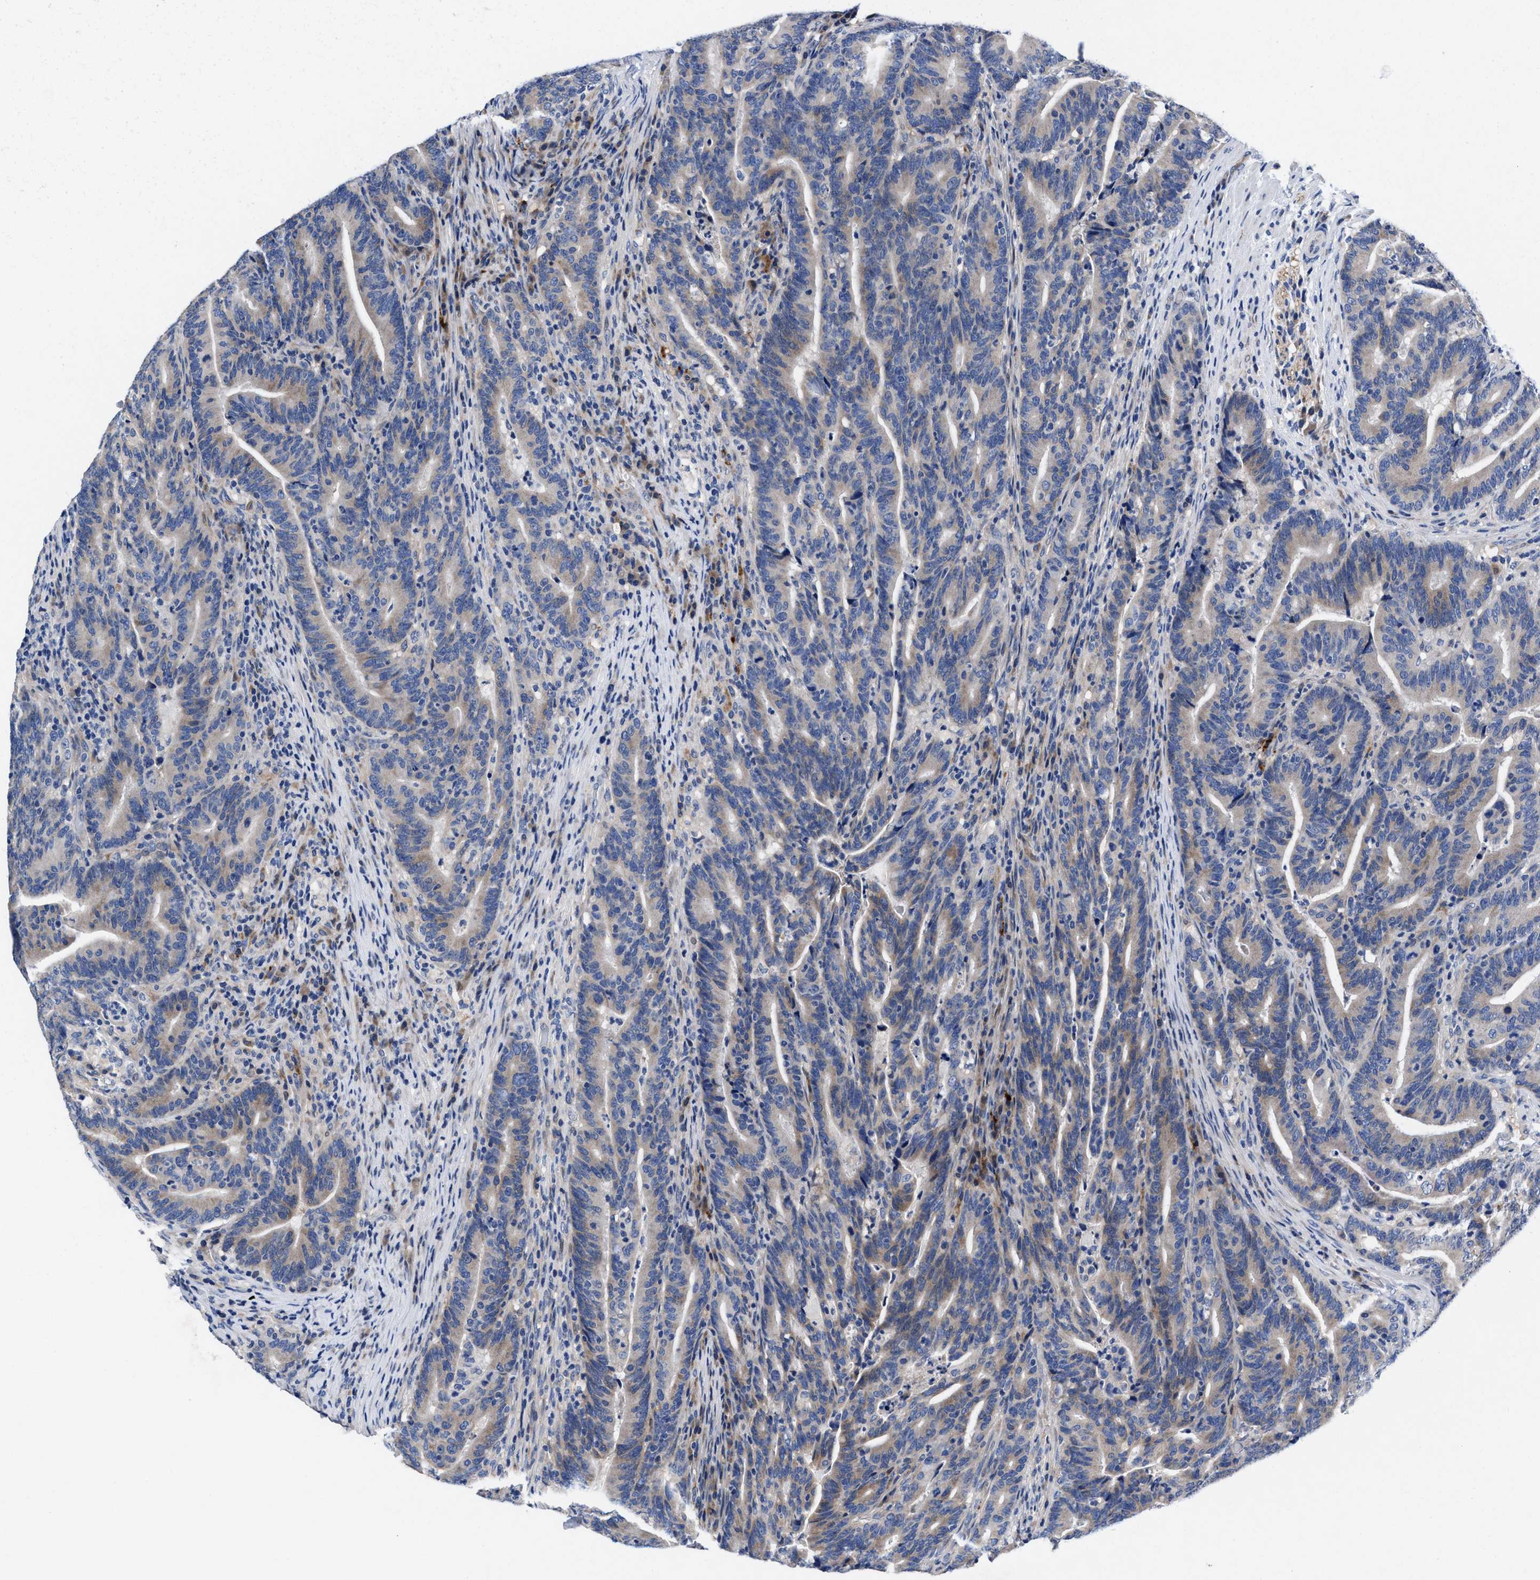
{"staining": {"intensity": "weak", "quantity": "25%-75%", "location": "cytoplasmic/membranous"}, "tissue": "colorectal cancer", "cell_type": "Tumor cells", "image_type": "cancer", "snomed": [{"axis": "morphology", "description": "Adenocarcinoma, NOS"}, {"axis": "topography", "description": "Colon"}], "caption": "High-power microscopy captured an immunohistochemistry histopathology image of colorectal cancer, revealing weak cytoplasmic/membranous expression in approximately 25%-75% of tumor cells. Immunohistochemistry stains the protein in brown and the nuclei are stained blue.", "gene": "DHRS13", "patient": {"sex": "female", "age": 66}}